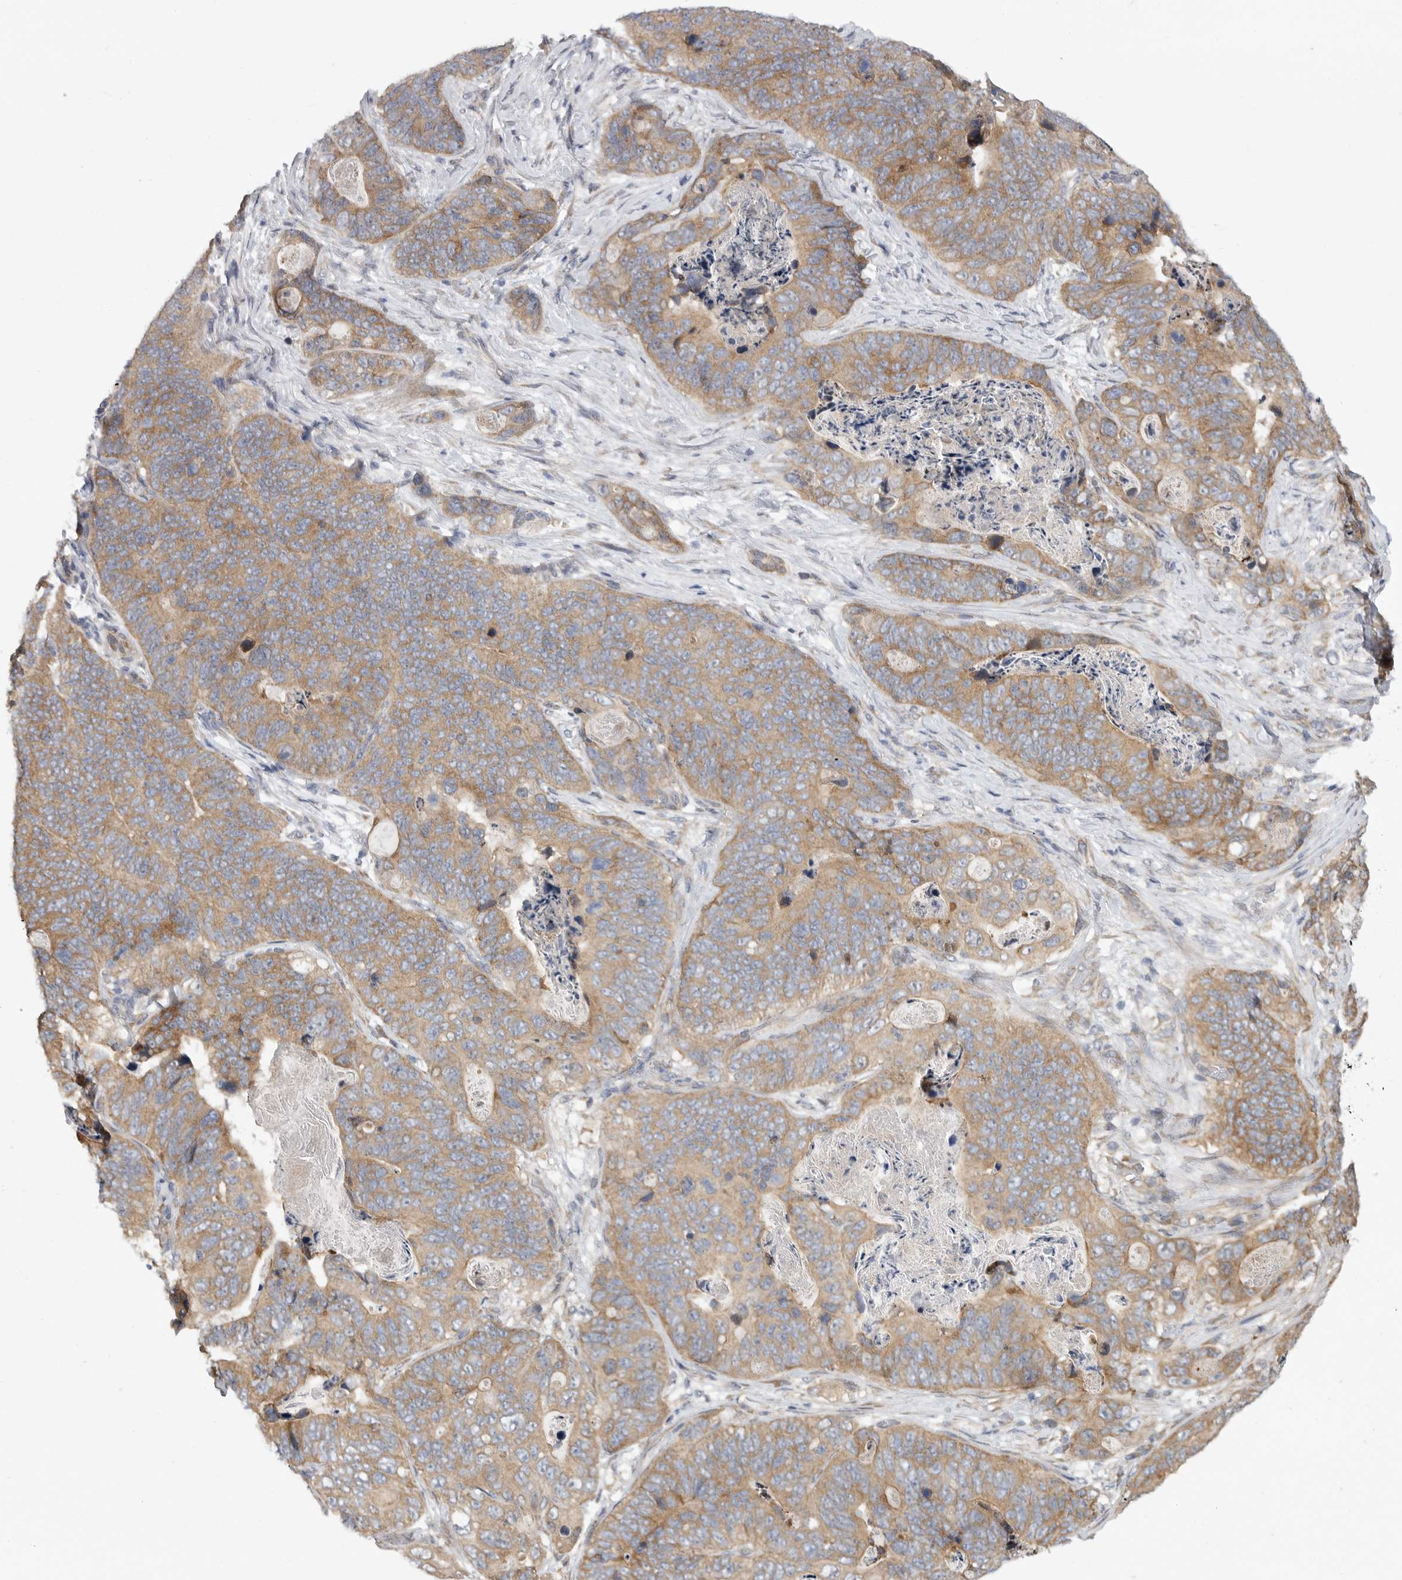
{"staining": {"intensity": "moderate", "quantity": ">75%", "location": "cytoplasmic/membranous"}, "tissue": "stomach cancer", "cell_type": "Tumor cells", "image_type": "cancer", "snomed": [{"axis": "morphology", "description": "Normal tissue, NOS"}, {"axis": "morphology", "description": "Adenocarcinoma, NOS"}, {"axis": "topography", "description": "Stomach"}], "caption": "Immunohistochemistry micrograph of human adenocarcinoma (stomach) stained for a protein (brown), which displays medium levels of moderate cytoplasmic/membranous positivity in approximately >75% of tumor cells.", "gene": "FBXO43", "patient": {"sex": "female", "age": 89}}